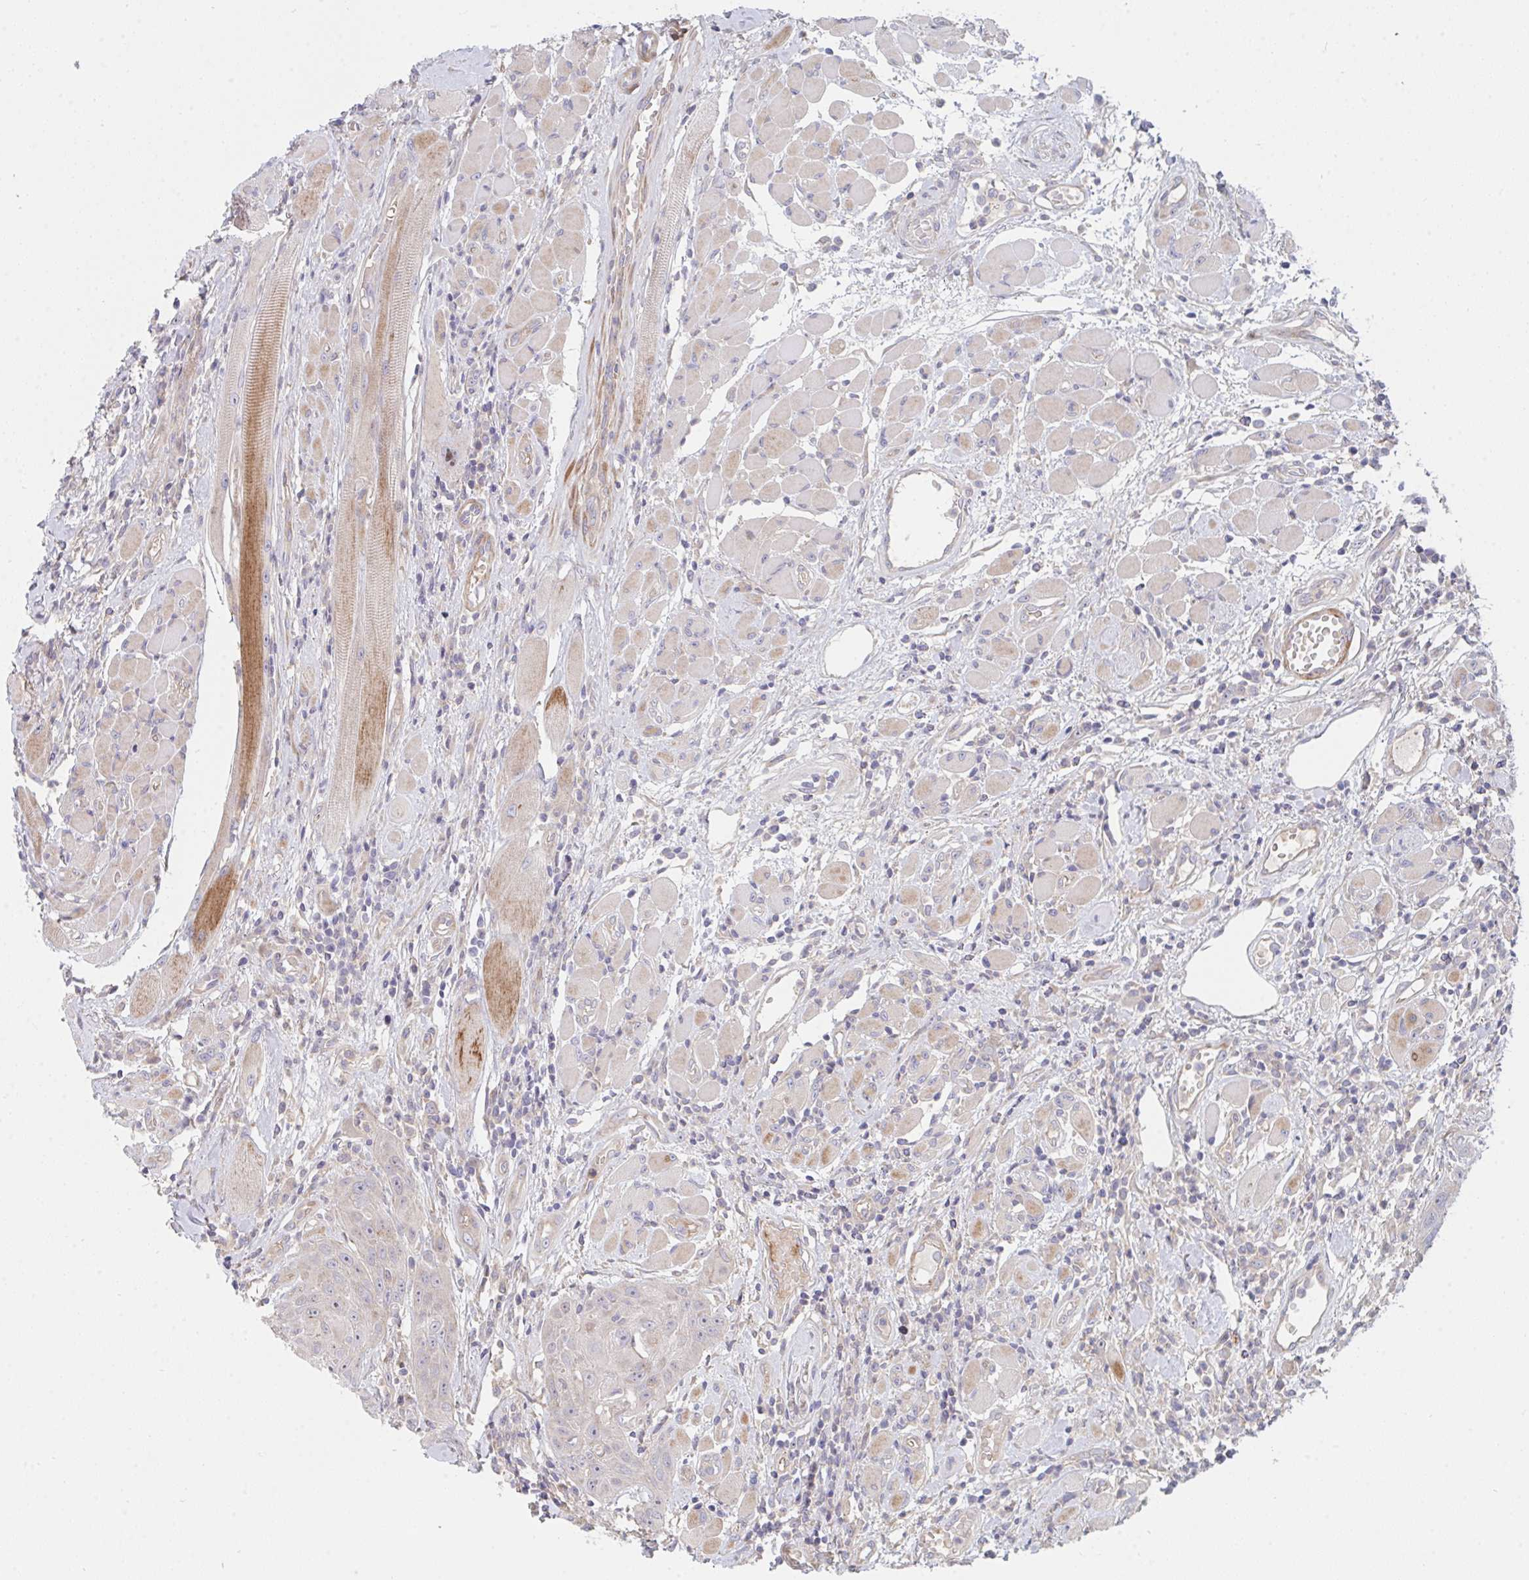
{"staining": {"intensity": "strong", "quantity": "<25%", "location": "cytoplasmic/membranous"}, "tissue": "head and neck cancer", "cell_type": "Tumor cells", "image_type": "cancer", "snomed": [{"axis": "morphology", "description": "Squamous cell carcinoma, NOS"}, {"axis": "topography", "description": "Head-Neck"}], "caption": "There is medium levels of strong cytoplasmic/membranous expression in tumor cells of squamous cell carcinoma (head and neck), as demonstrated by immunohistochemical staining (brown color).", "gene": "TNFSF4", "patient": {"sex": "female", "age": 59}}